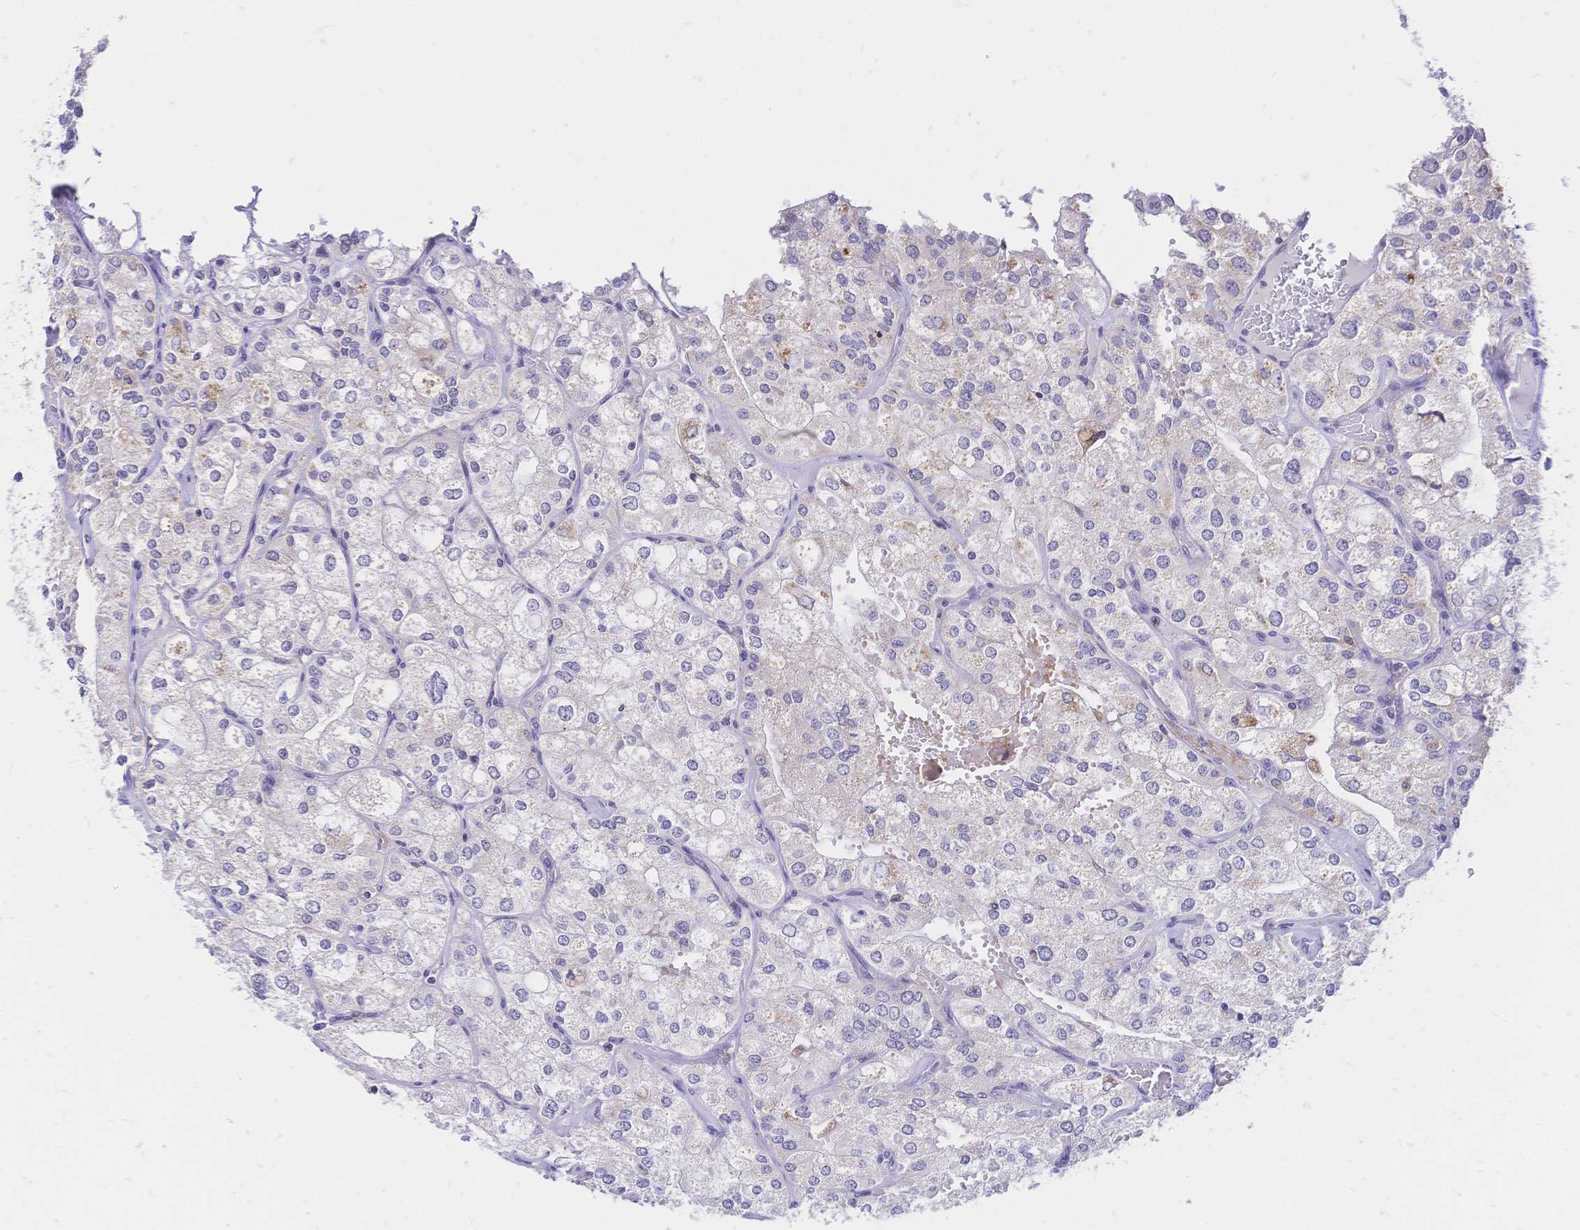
{"staining": {"intensity": "negative", "quantity": "none", "location": "none"}, "tissue": "renal cancer", "cell_type": "Tumor cells", "image_type": "cancer", "snomed": [{"axis": "morphology", "description": "Adenocarcinoma, NOS"}, {"axis": "topography", "description": "Kidney"}], "caption": "This is an immunohistochemistry histopathology image of human renal cancer. There is no staining in tumor cells.", "gene": "CLEC18B", "patient": {"sex": "female", "age": 70}}